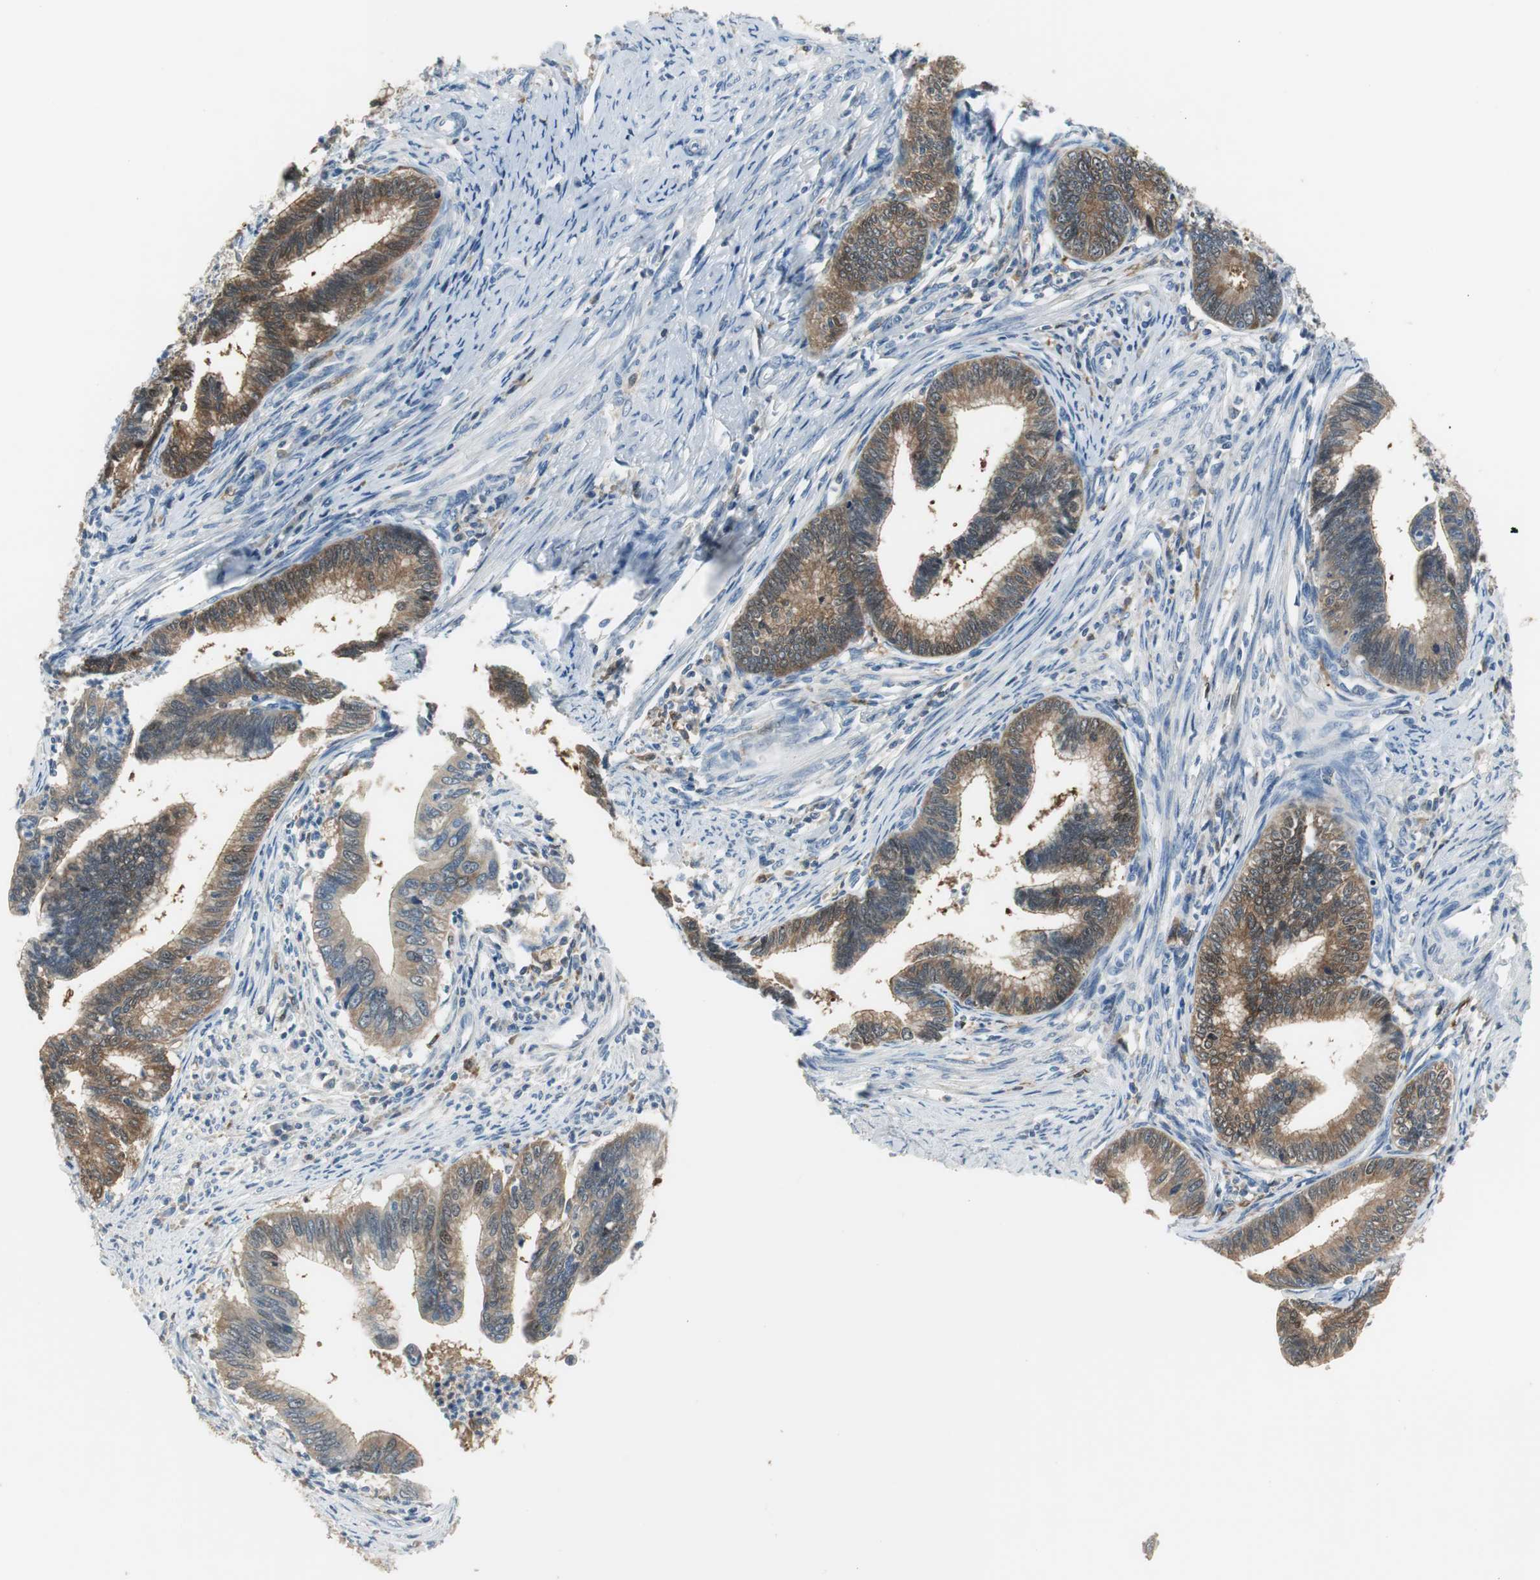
{"staining": {"intensity": "moderate", "quantity": "25%-75%", "location": "cytoplasmic/membranous"}, "tissue": "cervical cancer", "cell_type": "Tumor cells", "image_type": "cancer", "snomed": [{"axis": "morphology", "description": "Adenocarcinoma, NOS"}, {"axis": "topography", "description": "Cervix"}], "caption": "Immunohistochemical staining of cervical cancer (adenocarcinoma) shows medium levels of moderate cytoplasmic/membranous expression in approximately 25%-75% of tumor cells. Using DAB (3,3'-diaminobenzidine) (brown) and hematoxylin (blue) stains, captured at high magnification using brightfield microscopy.", "gene": "MSTO1", "patient": {"sex": "female", "age": 36}}